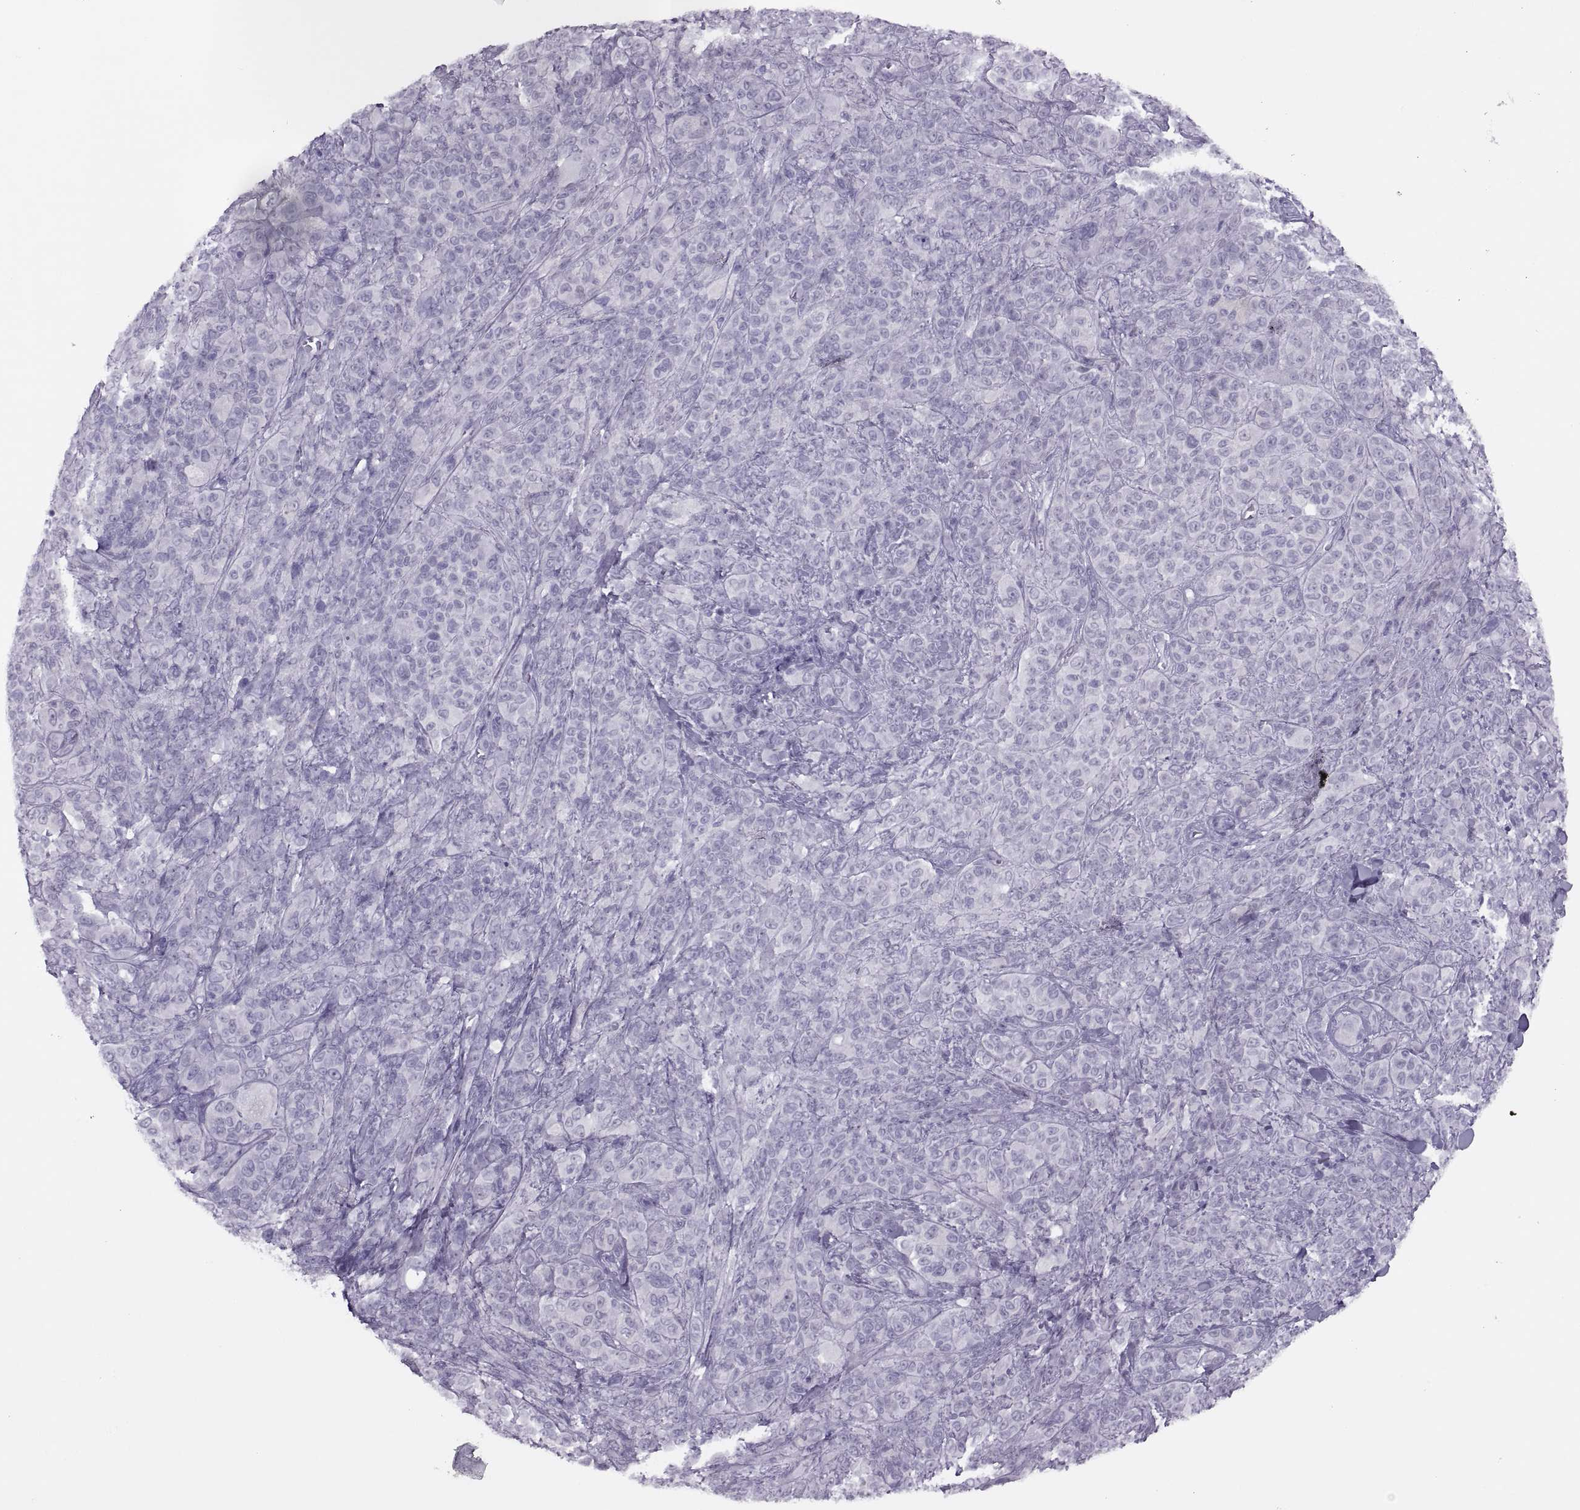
{"staining": {"intensity": "negative", "quantity": "none", "location": "none"}, "tissue": "melanoma", "cell_type": "Tumor cells", "image_type": "cancer", "snomed": [{"axis": "morphology", "description": "Malignant melanoma, NOS"}, {"axis": "topography", "description": "Skin"}], "caption": "High magnification brightfield microscopy of malignant melanoma stained with DAB (3,3'-diaminobenzidine) (brown) and counterstained with hematoxylin (blue): tumor cells show no significant staining.", "gene": "FAM24A", "patient": {"sex": "female", "age": 87}}